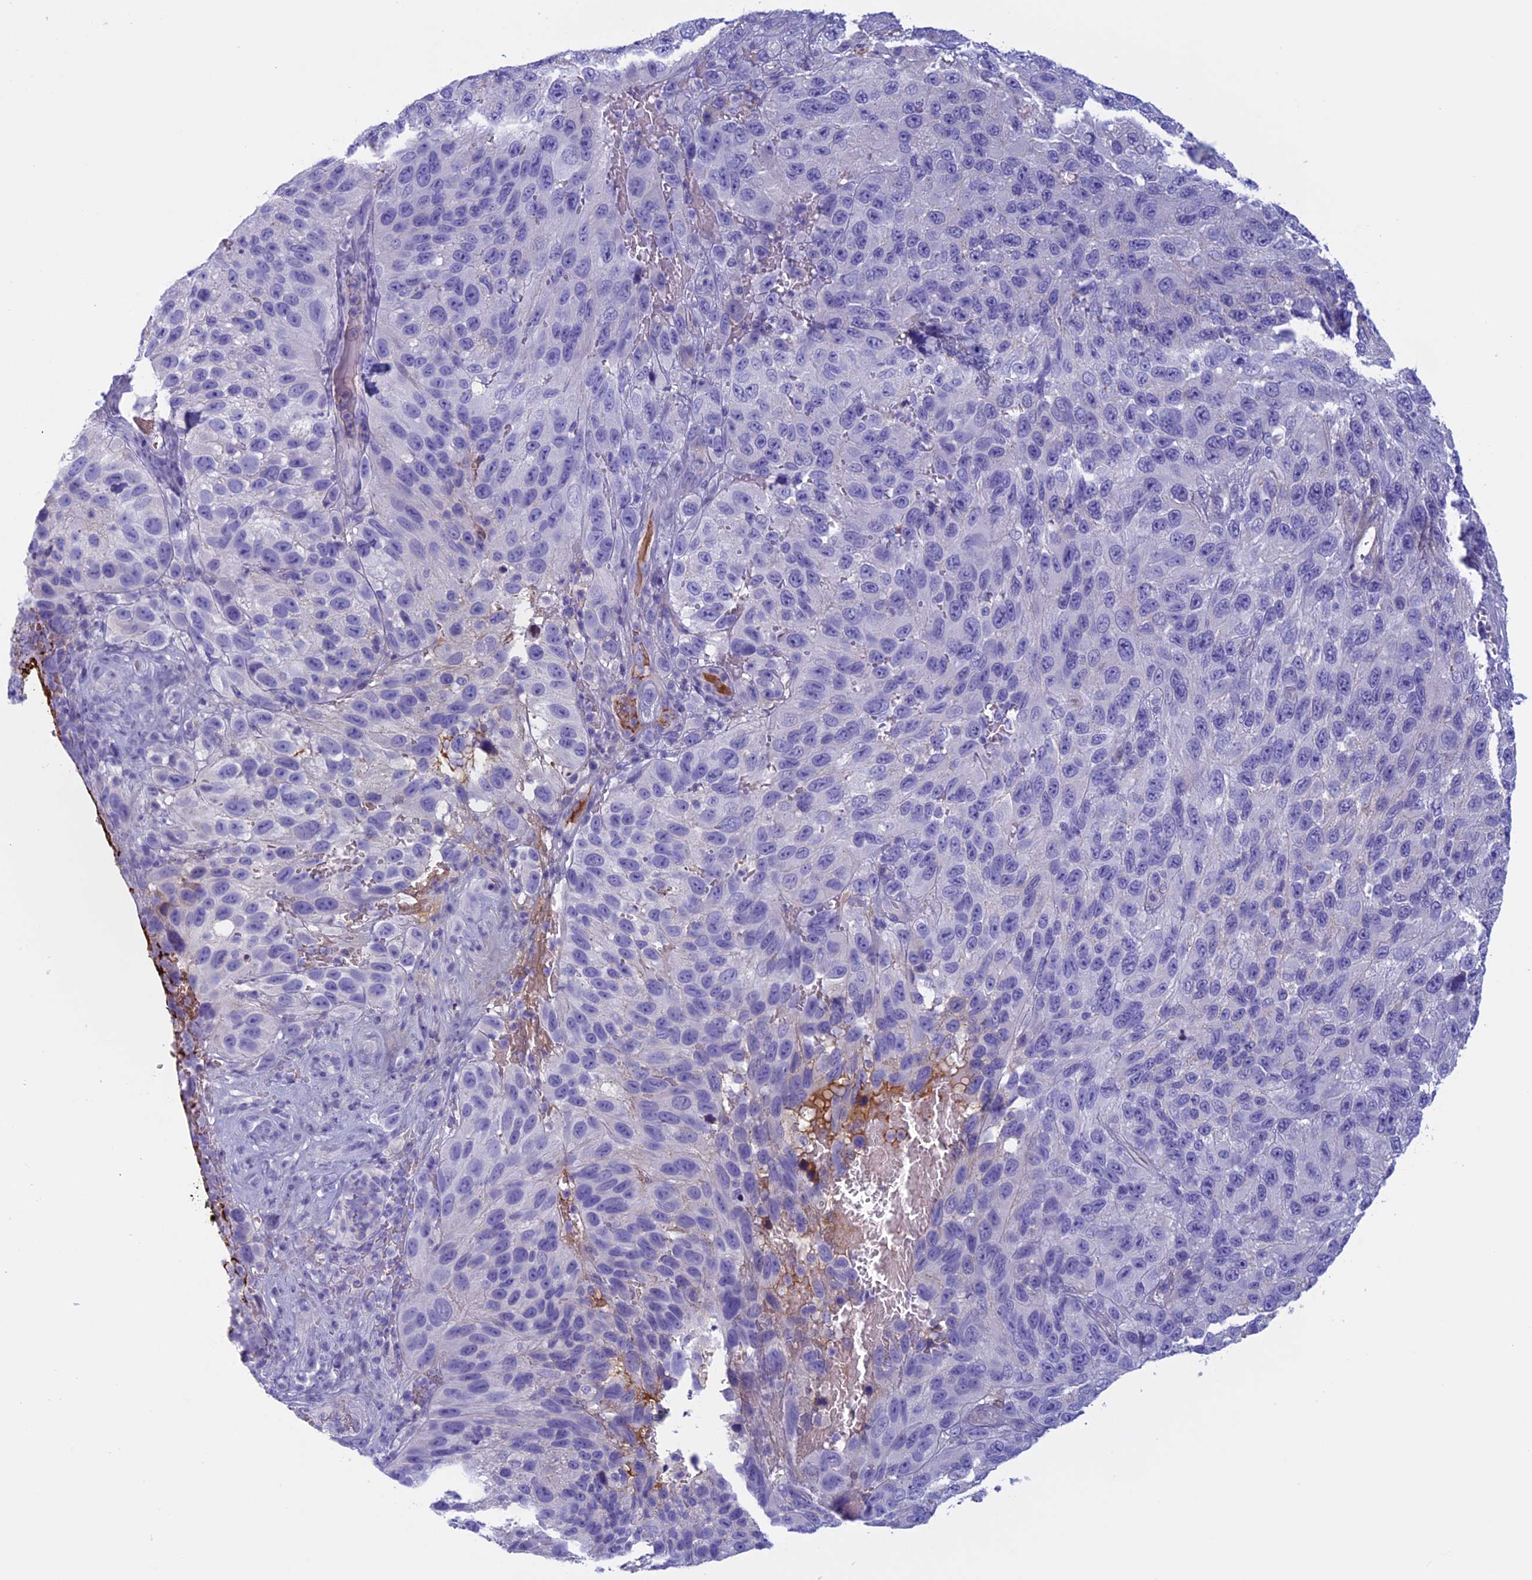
{"staining": {"intensity": "negative", "quantity": "none", "location": "none"}, "tissue": "melanoma", "cell_type": "Tumor cells", "image_type": "cancer", "snomed": [{"axis": "morphology", "description": "Malignant melanoma, NOS"}, {"axis": "topography", "description": "Skin"}], "caption": "This is an immunohistochemistry histopathology image of malignant melanoma. There is no positivity in tumor cells.", "gene": "ANGPTL2", "patient": {"sex": "female", "age": 96}}